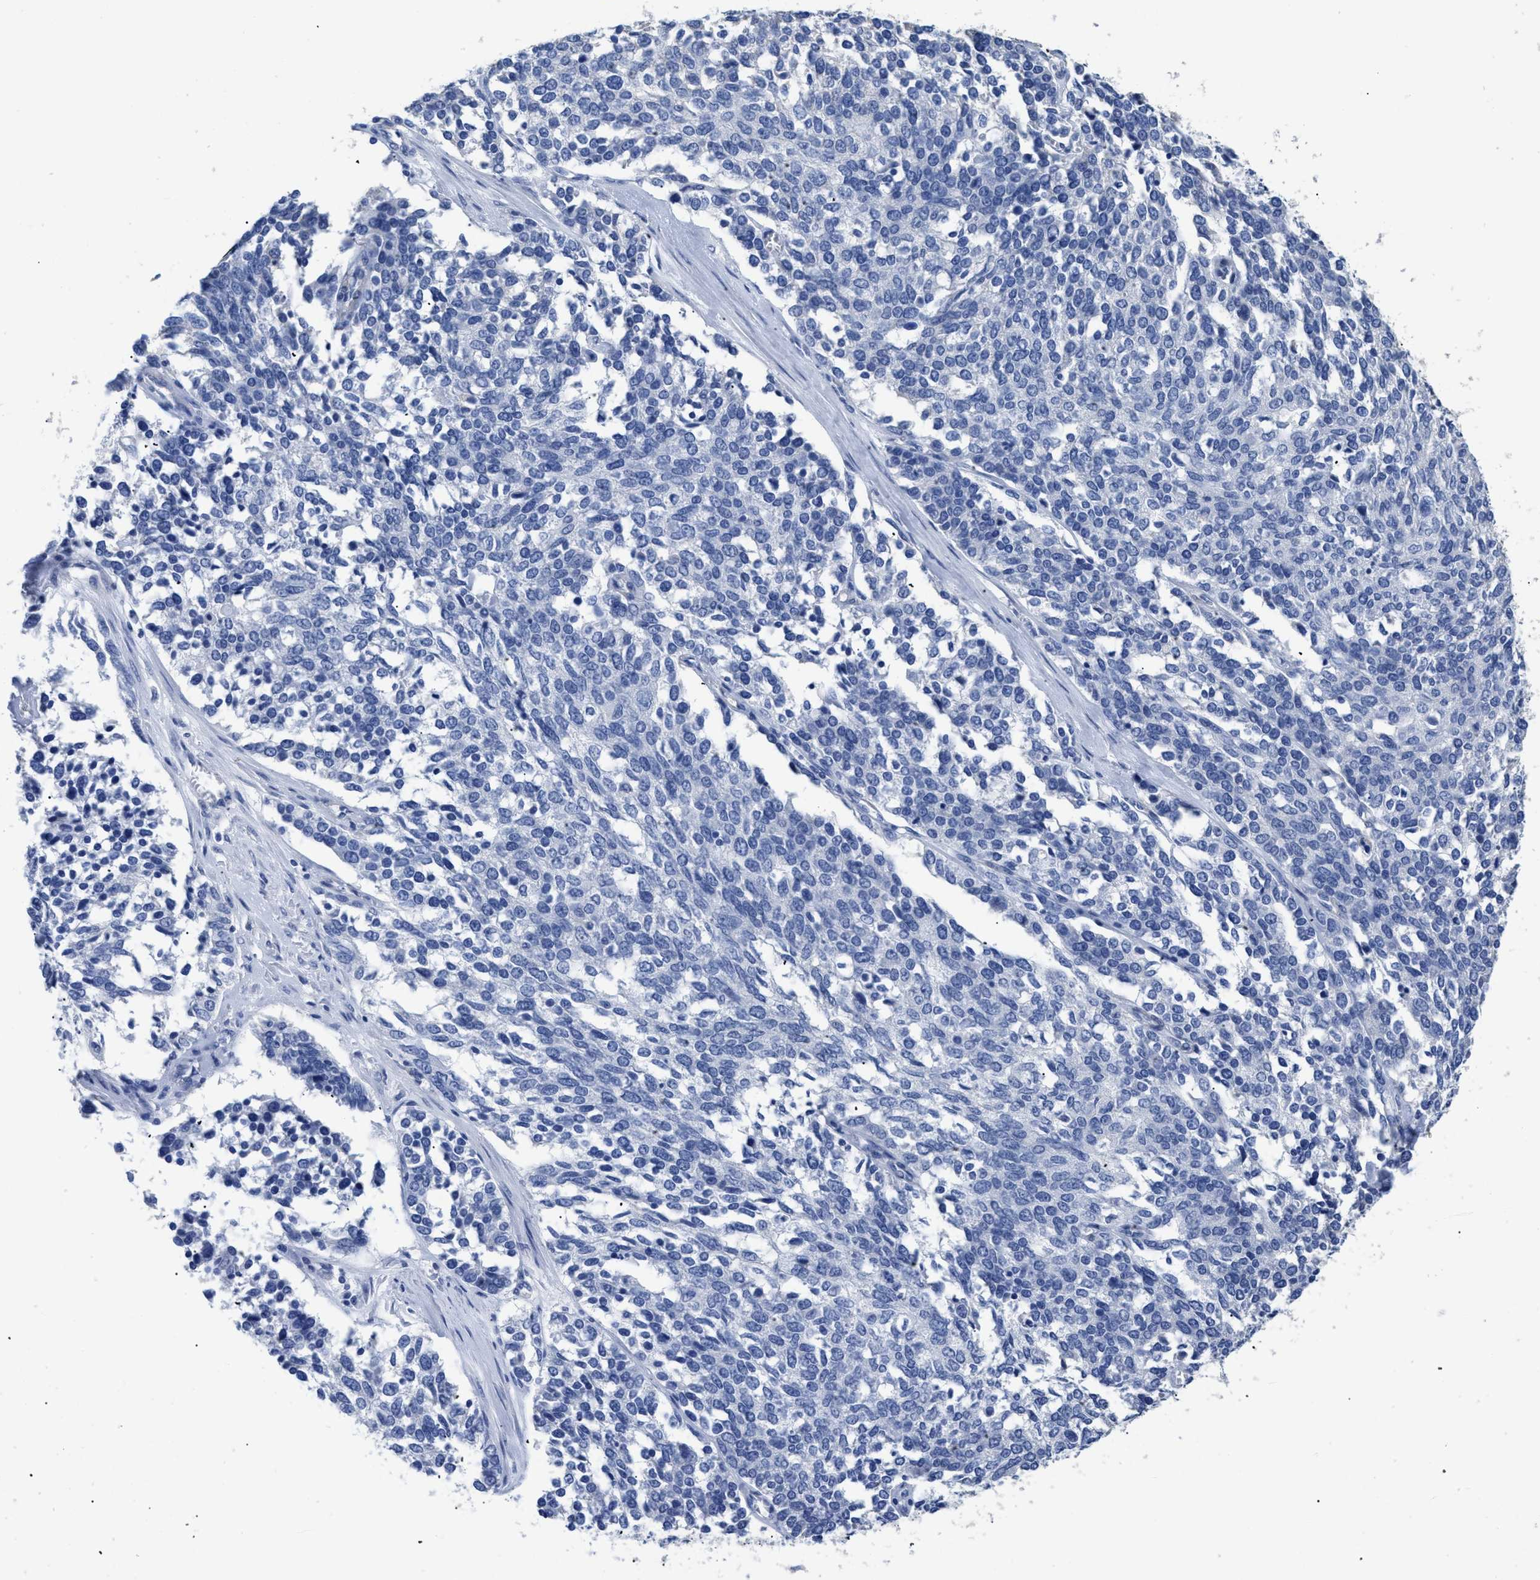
{"staining": {"intensity": "negative", "quantity": "none", "location": "none"}, "tissue": "ovarian cancer", "cell_type": "Tumor cells", "image_type": "cancer", "snomed": [{"axis": "morphology", "description": "Cystadenocarcinoma, serous, NOS"}, {"axis": "topography", "description": "Ovary"}], "caption": "DAB immunohistochemical staining of human ovarian serous cystadenocarcinoma demonstrates no significant staining in tumor cells. (Stains: DAB (3,3'-diaminobenzidine) immunohistochemistry with hematoxylin counter stain, Microscopy: brightfield microscopy at high magnification).", "gene": "DLC1", "patient": {"sex": "female", "age": 44}}